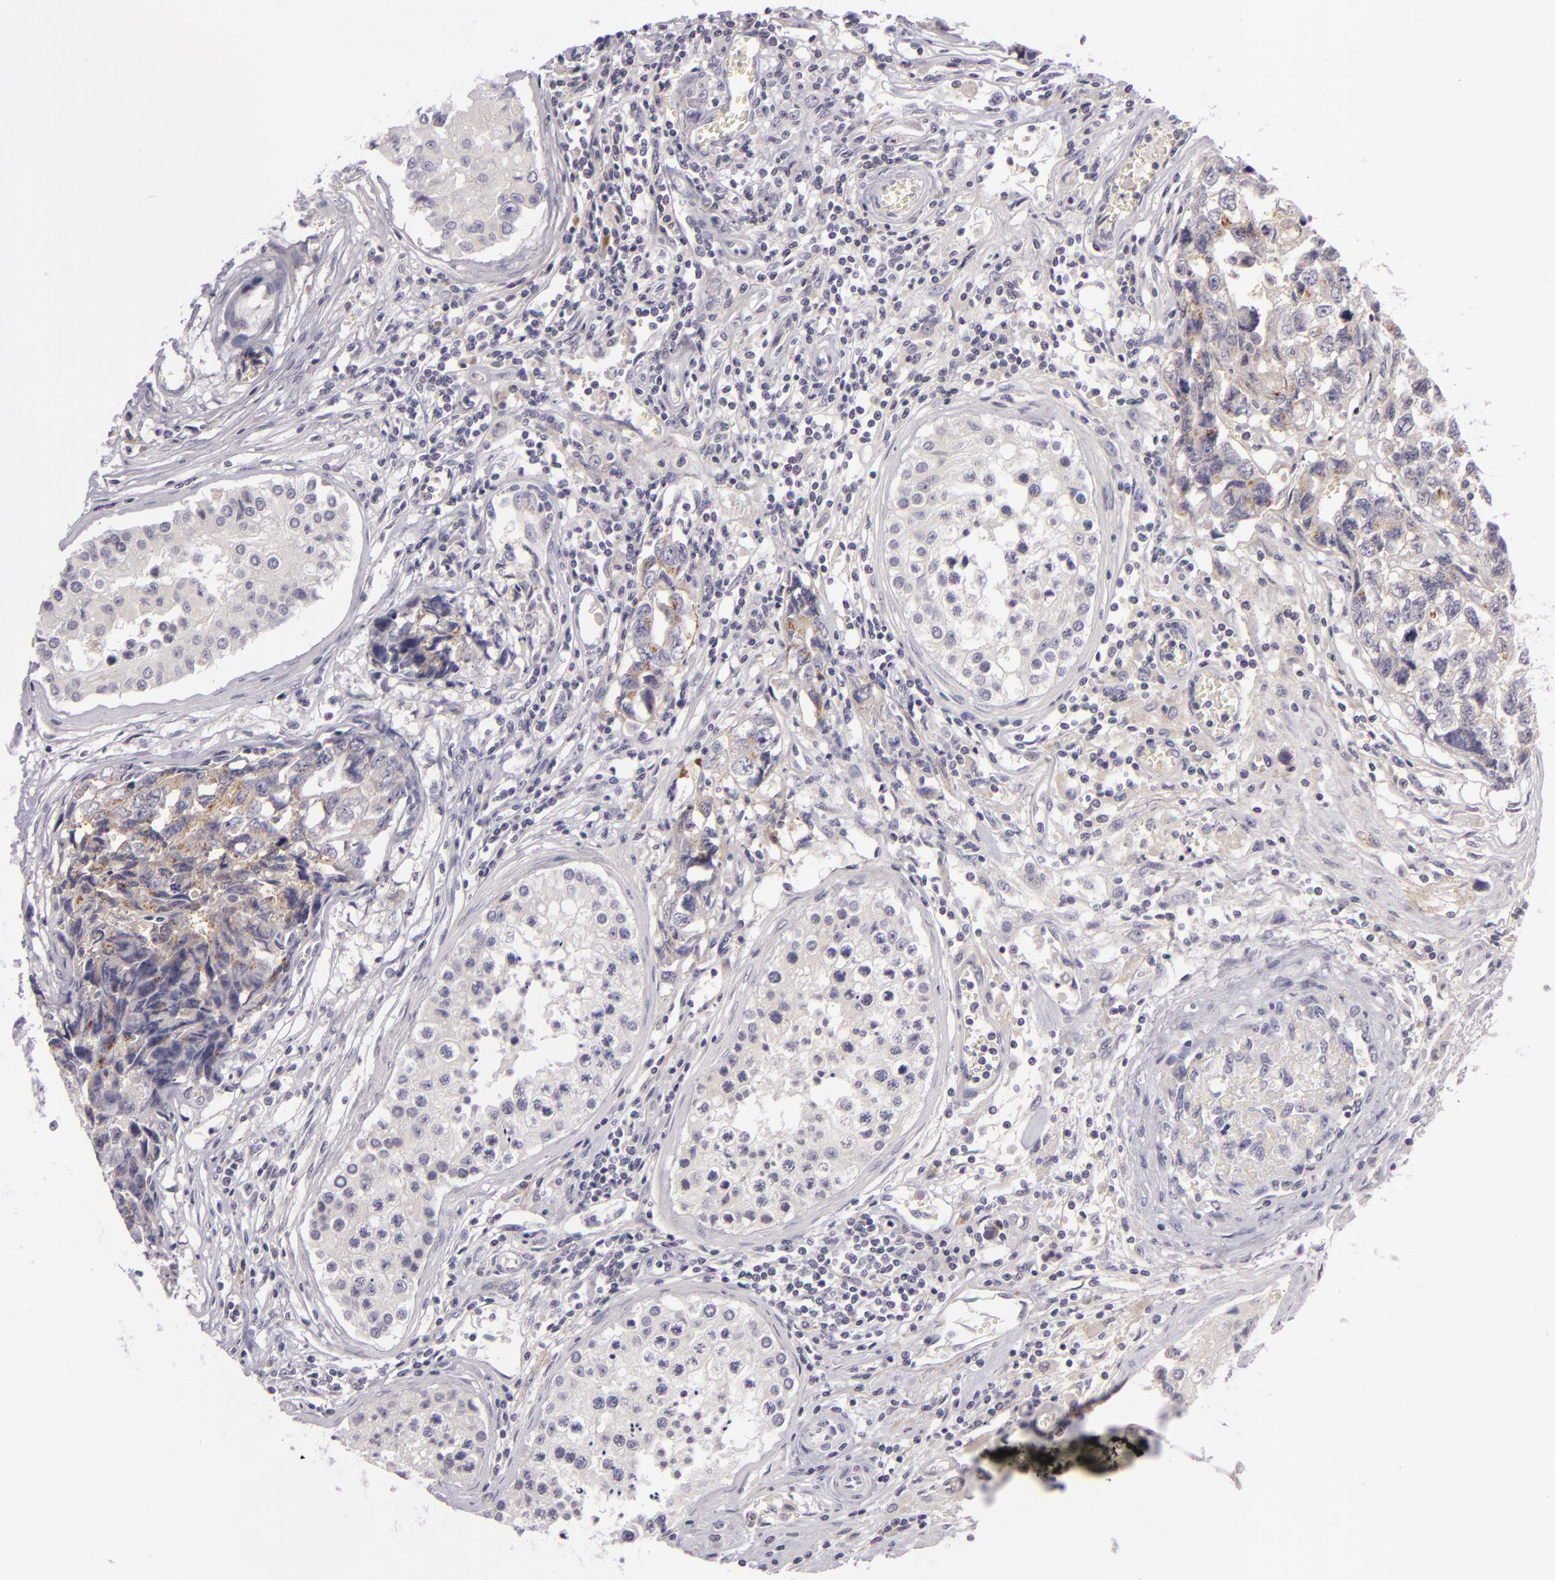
{"staining": {"intensity": "weak", "quantity": ">75%", "location": "cytoplasmic/membranous"}, "tissue": "testis cancer", "cell_type": "Tumor cells", "image_type": "cancer", "snomed": [{"axis": "morphology", "description": "Carcinoma, Embryonal, NOS"}, {"axis": "topography", "description": "Testis"}], "caption": "Testis cancer stained for a protein displays weak cytoplasmic/membranous positivity in tumor cells. Nuclei are stained in blue.", "gene": "DAG1", "patient": {"sex": "male", "age": 31}}